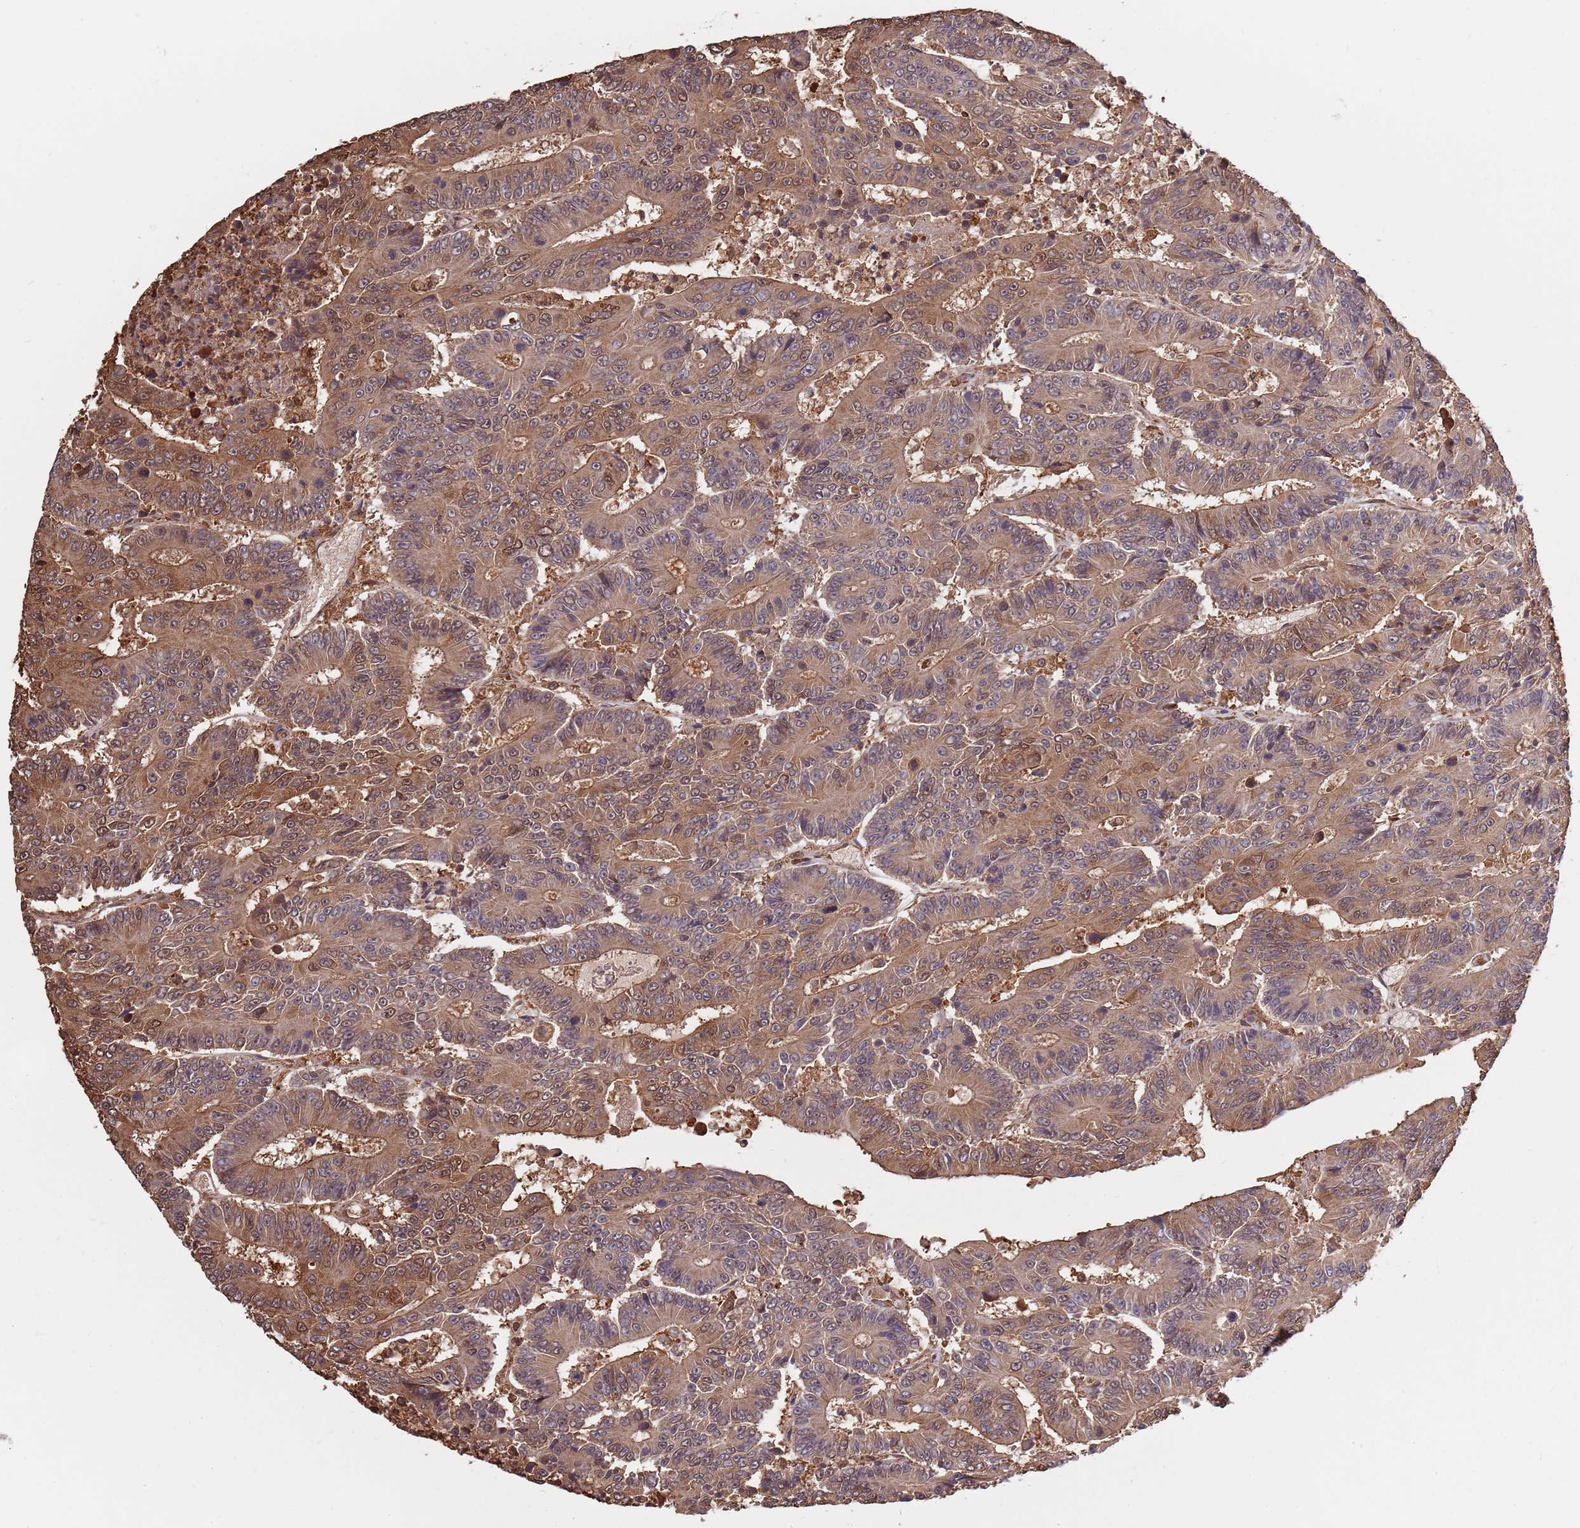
{"staining": {"intensity": "moderate", "quantity": ">75%", "location": "cytoplasmic/membranous,nuclear"}, "tissue": "colorectal cancer", "cell_type": "Tumor cells", "image_type": "cancer", "snomed": [{"axis": "morphology", "description": "Adenocarcinoma, NOS"}, {"axis": "topography", "description": "Colon"}], "caption": "DAB (3,3'-diaminobenzidine) immunohistochemical staining of human colorectal cancer (adenocarcinoma) displays moderate cytoplasmic/membranous and nuclear protein expression in about >75% of tumor cells.", "gene": "COG4", "patient": {"sex": "male", "age": 83}}